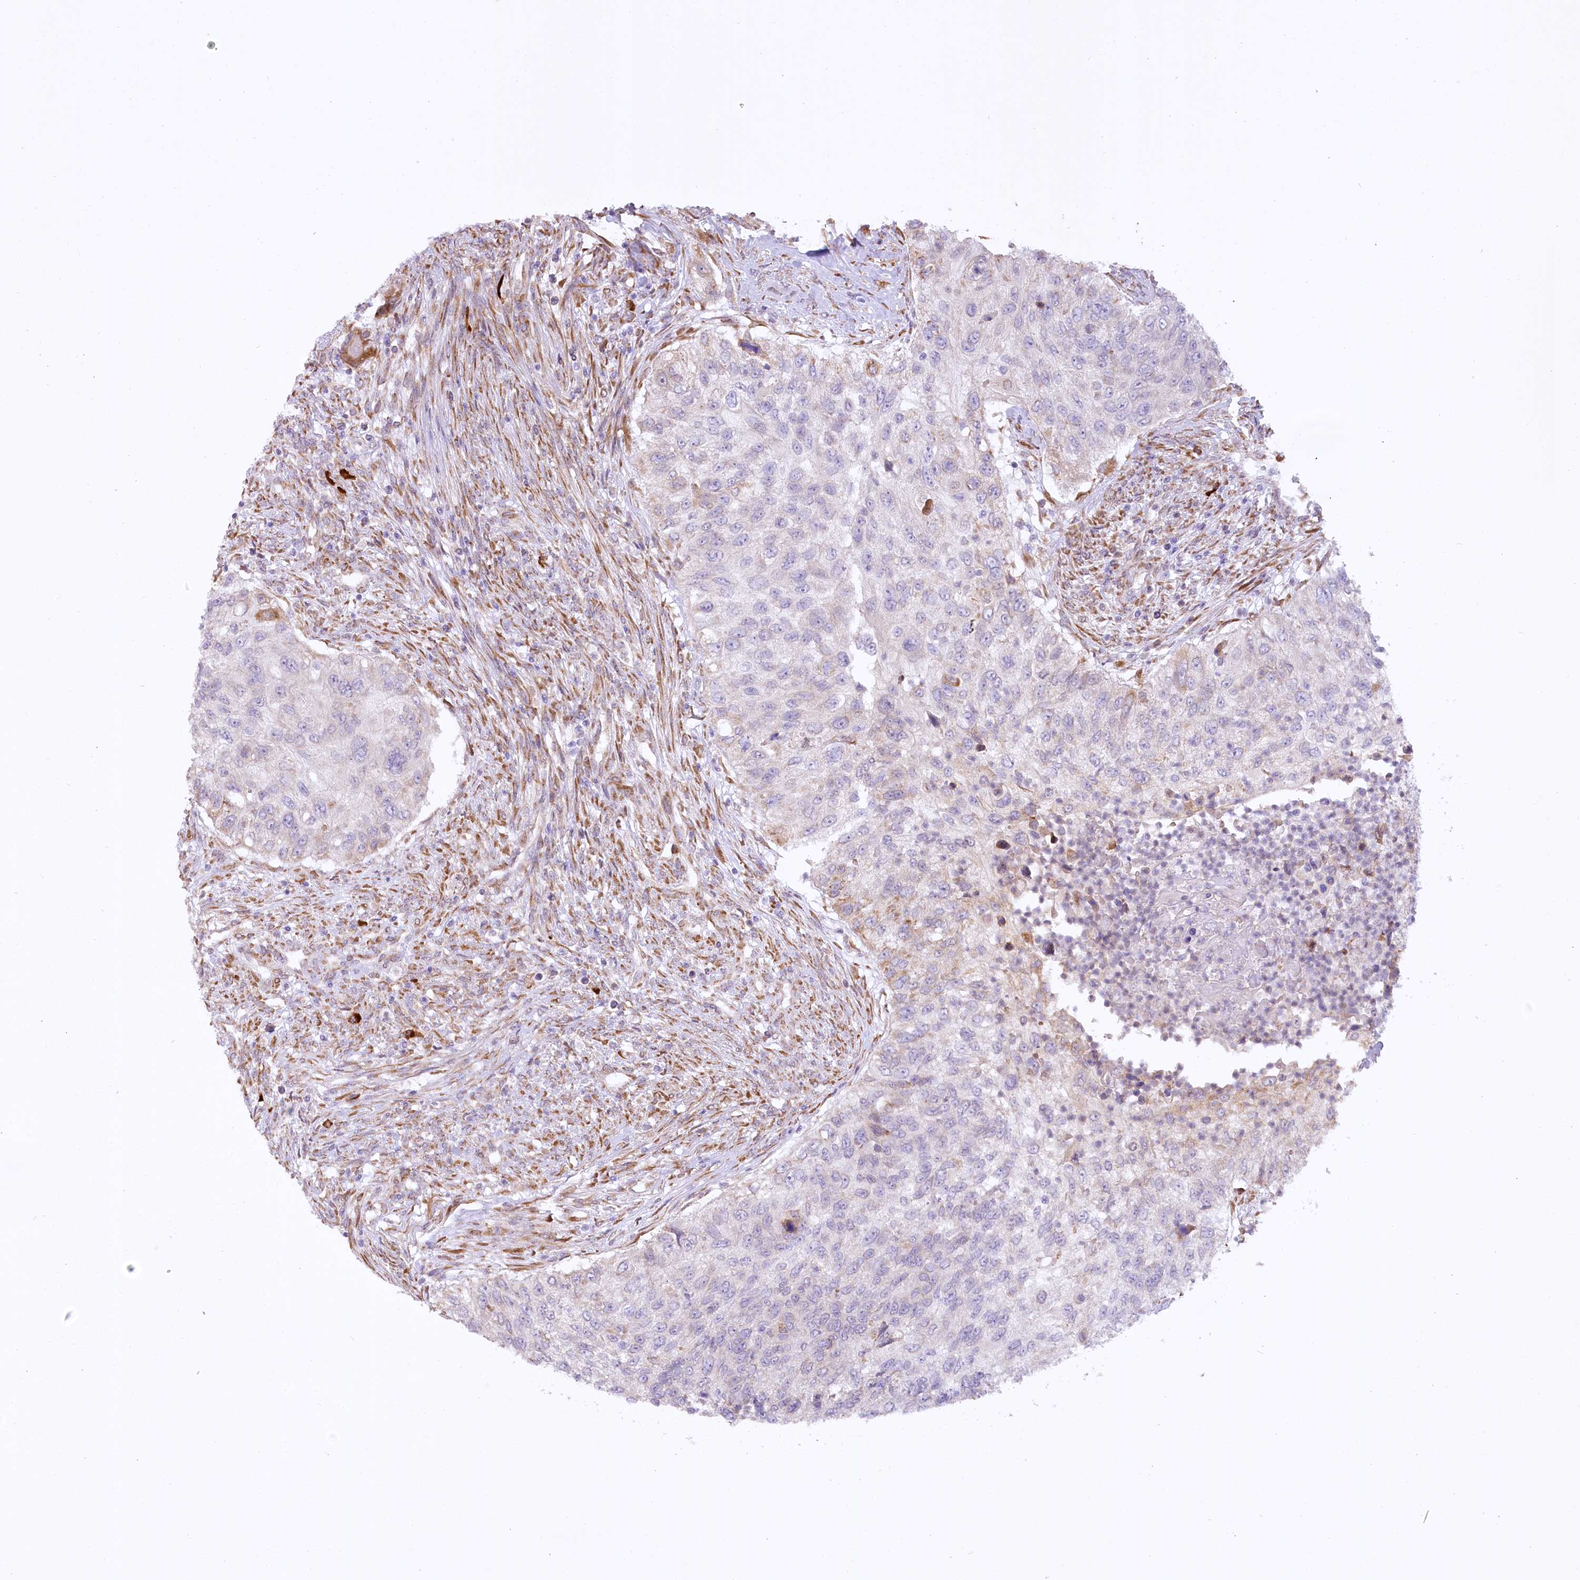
{"staining": {"intensity": "negative", "quantity": "none", "location": "none"}, "tissue": "urothelial cancer", "cell_type": "Tumor cells", "image_type": "cancer", "snomed": [{"axis": "morphology", "description": "Urothelial carcinoma, High grade"}, {"axis": "topography", "description": "Urinary bladder"}], "caption": "Human urothelial carcinoma (high-grade) stained for a protein using immunohistochemistry demonstrates no expression in tumor cells.", "gene": "NCKAP5", "patient": {"sex": "female", "age": 60}}